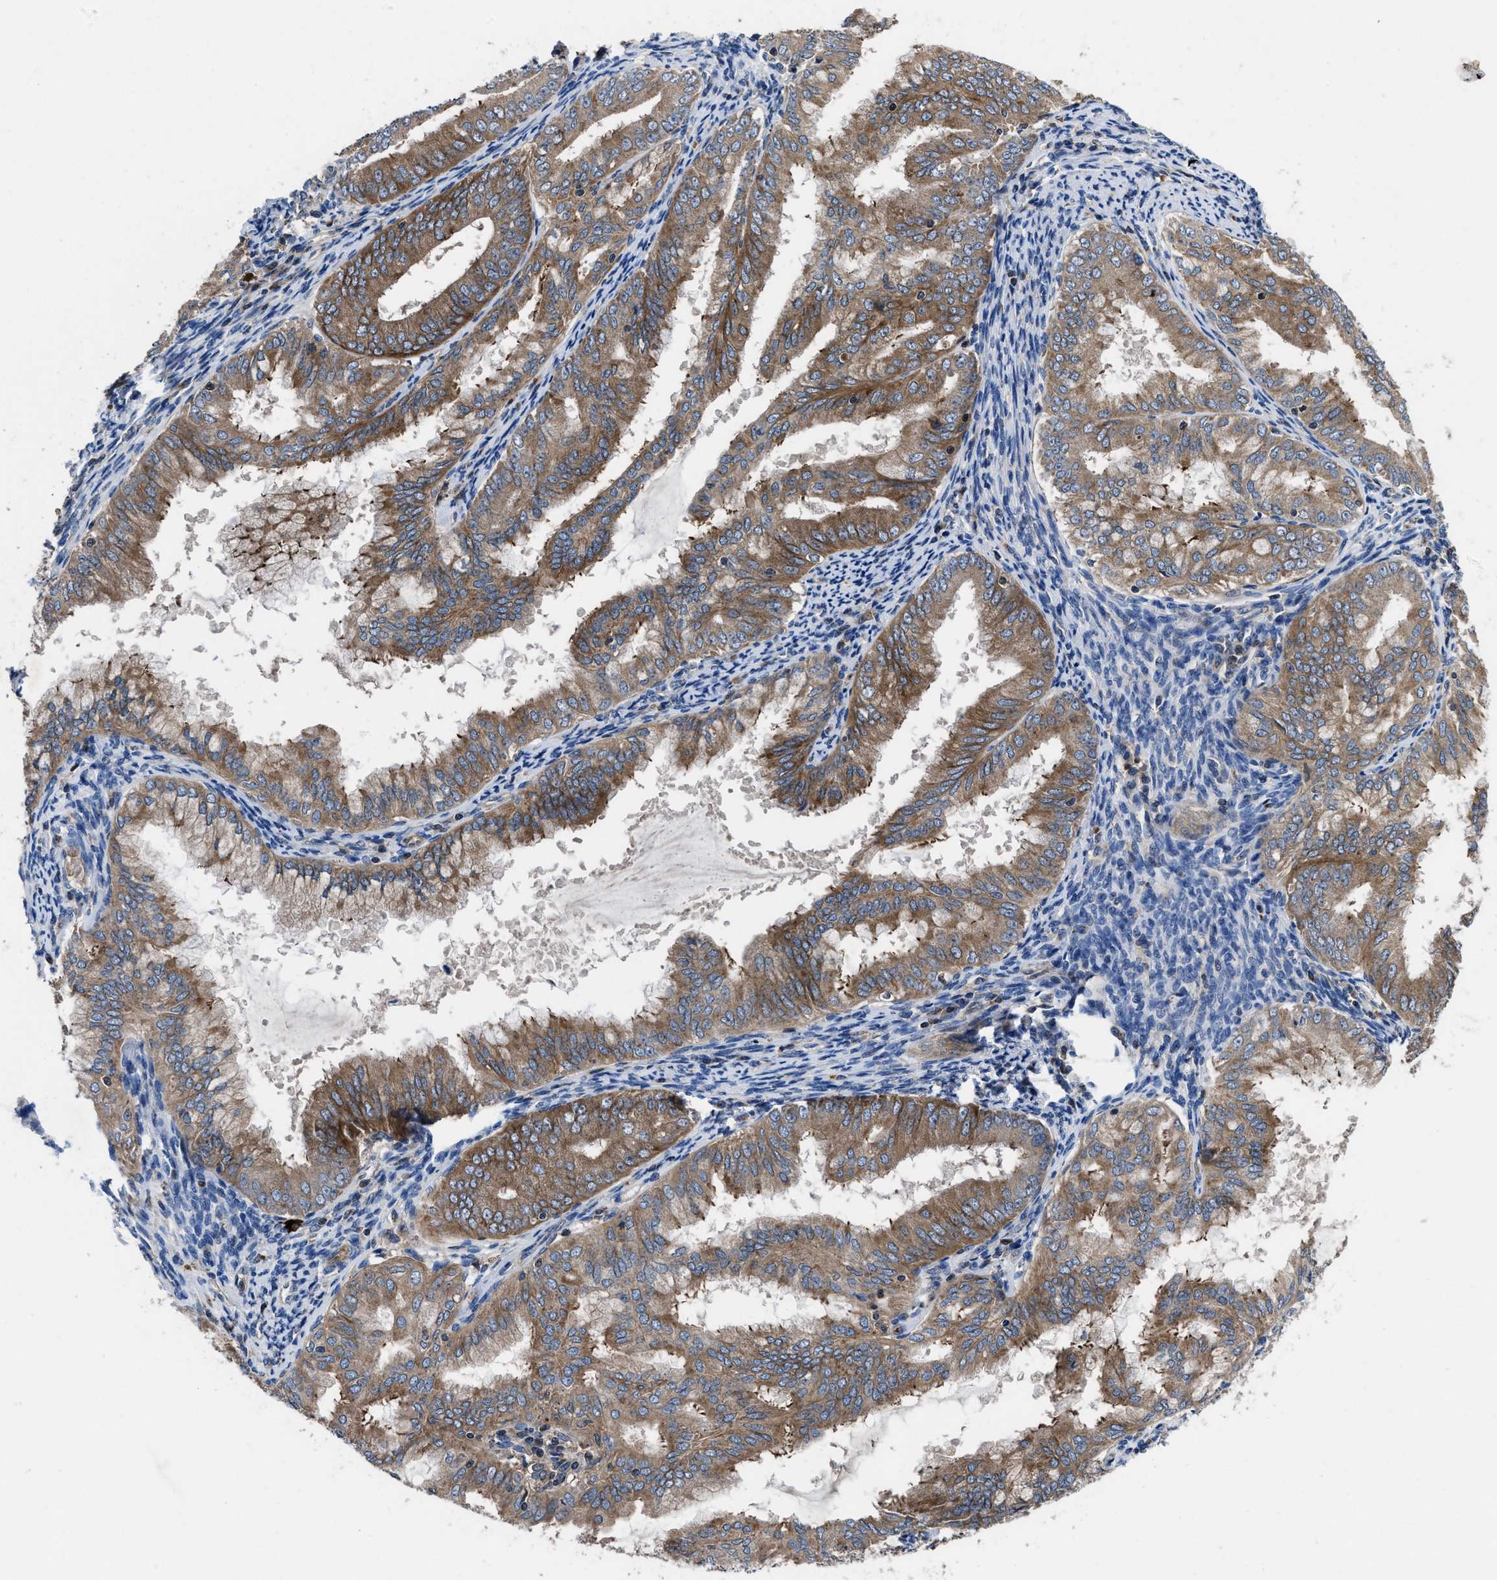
{"staining": {"intensity": "moderate", "quantity": ">75%", "location": "cytoplasmic/membranous"}, "tissue": "endometrial cancer", "cell_type": "Tumor cells", "image_type": "cancer", "snomed": [{"axis": "morphology", "description": "Adenocarcinoma, NOS"}, {"axis": "topography", "description": "Endometrium"}], "caption": "Protein expression analysis of endometrial adenocarcinoma shows moderate cytoplasmic/membranous staining in about >75% of tumor cells.", "gene": "YBEY", "patient": {"sex": "female", "age": 63}}